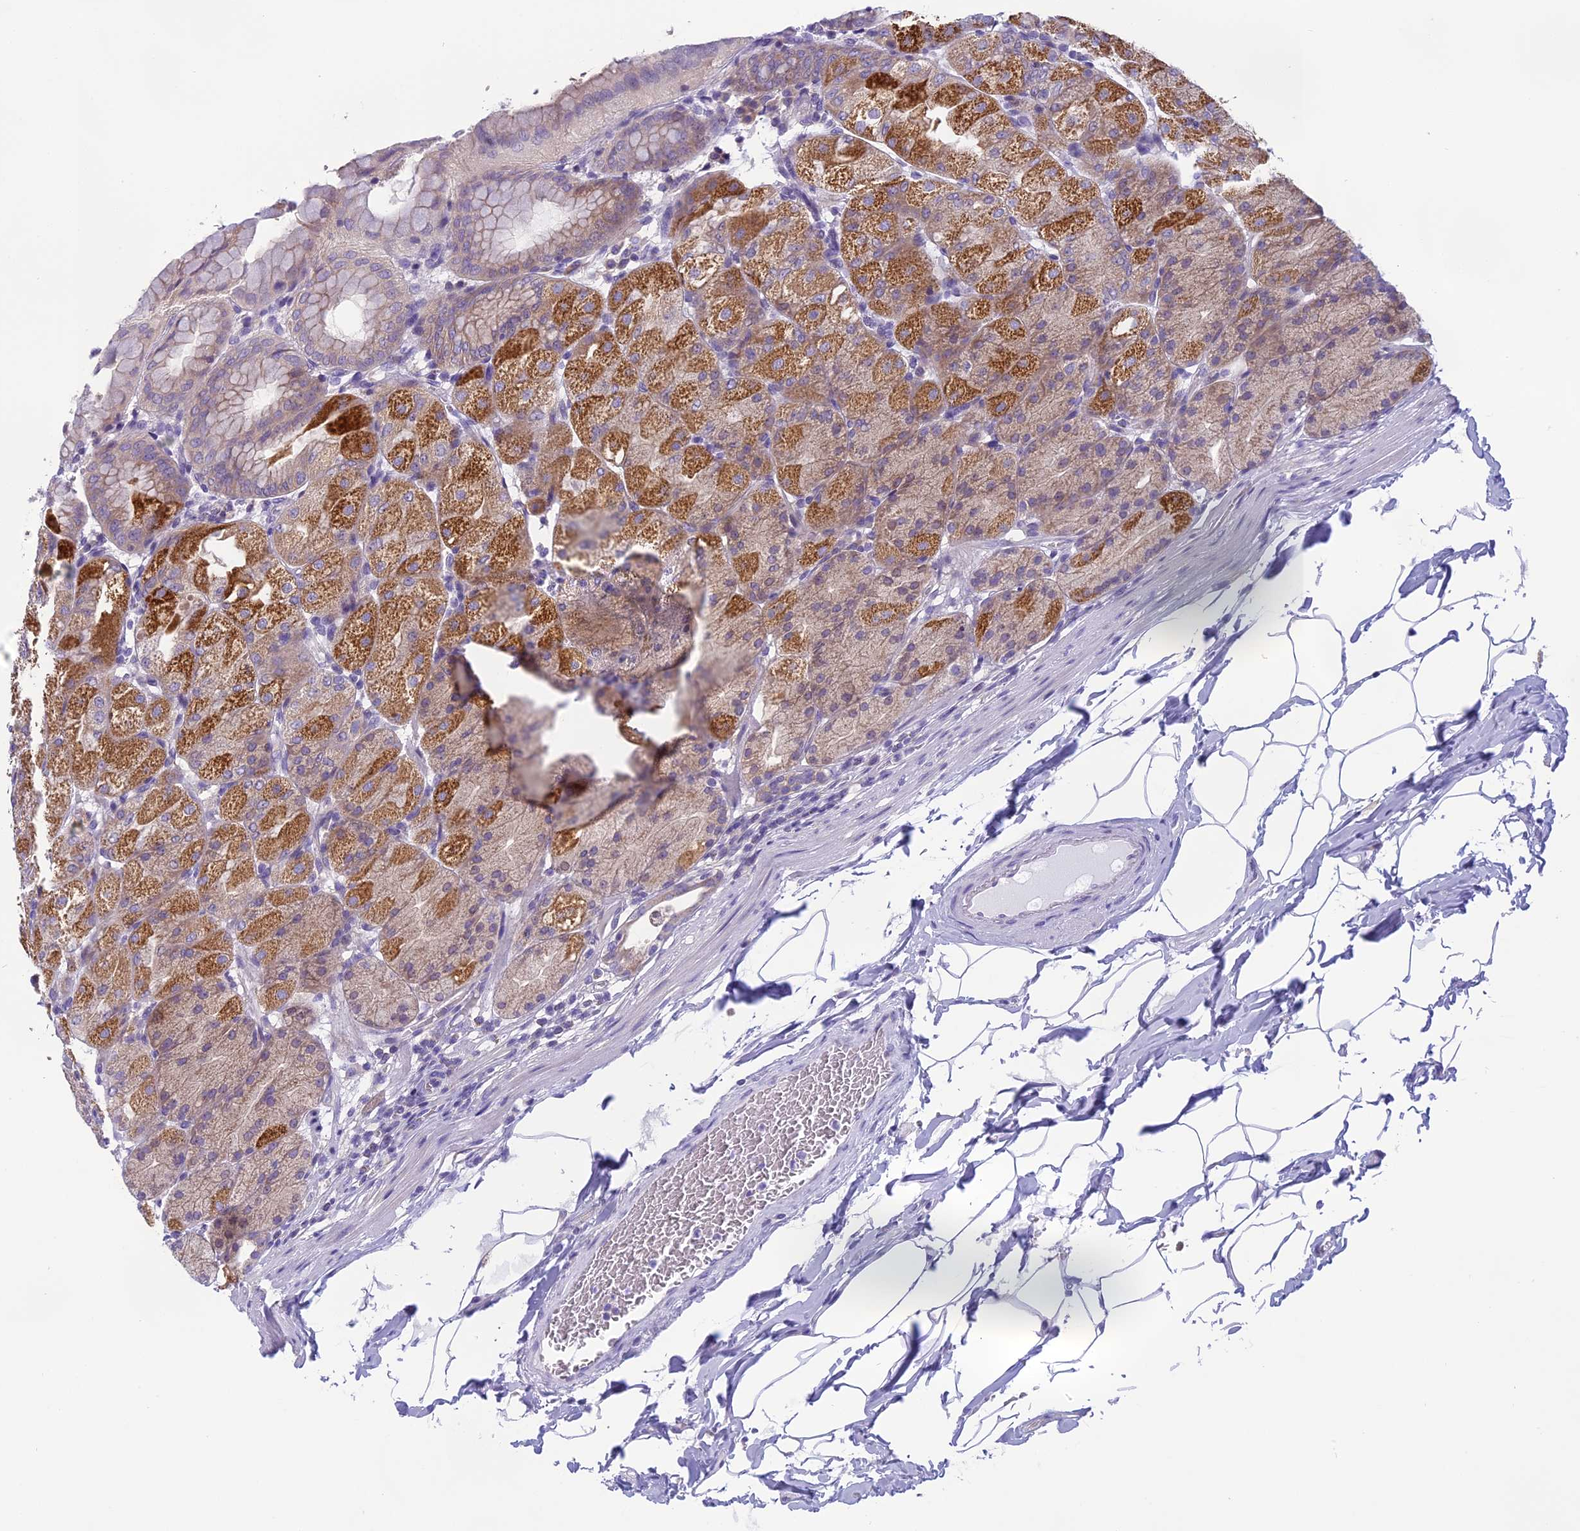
{"staining": {"intensity": "moderate", "quantity": ">75%", "location": "cytoplasmic/membranous"}, "tissue": "stomach", "cell_type": "Glandular cells", "image_type": "normal", "snomed": [{"axis": "morphology", "description": "Normal tissue, NOS"}, {"axis": "topography", "description": "Stomach, upper"}, {"axis": "topography", "description": "Stomach, lower"}], "caption": "Protein staining of unremarkable stomach displays moderate cytoplasmic/membranous staining in approximately >75% of glandular cells. Nuclei are stained in blue.", "gene": "ARHGEF37", "patient": {"sex": "male", "age": 62}}